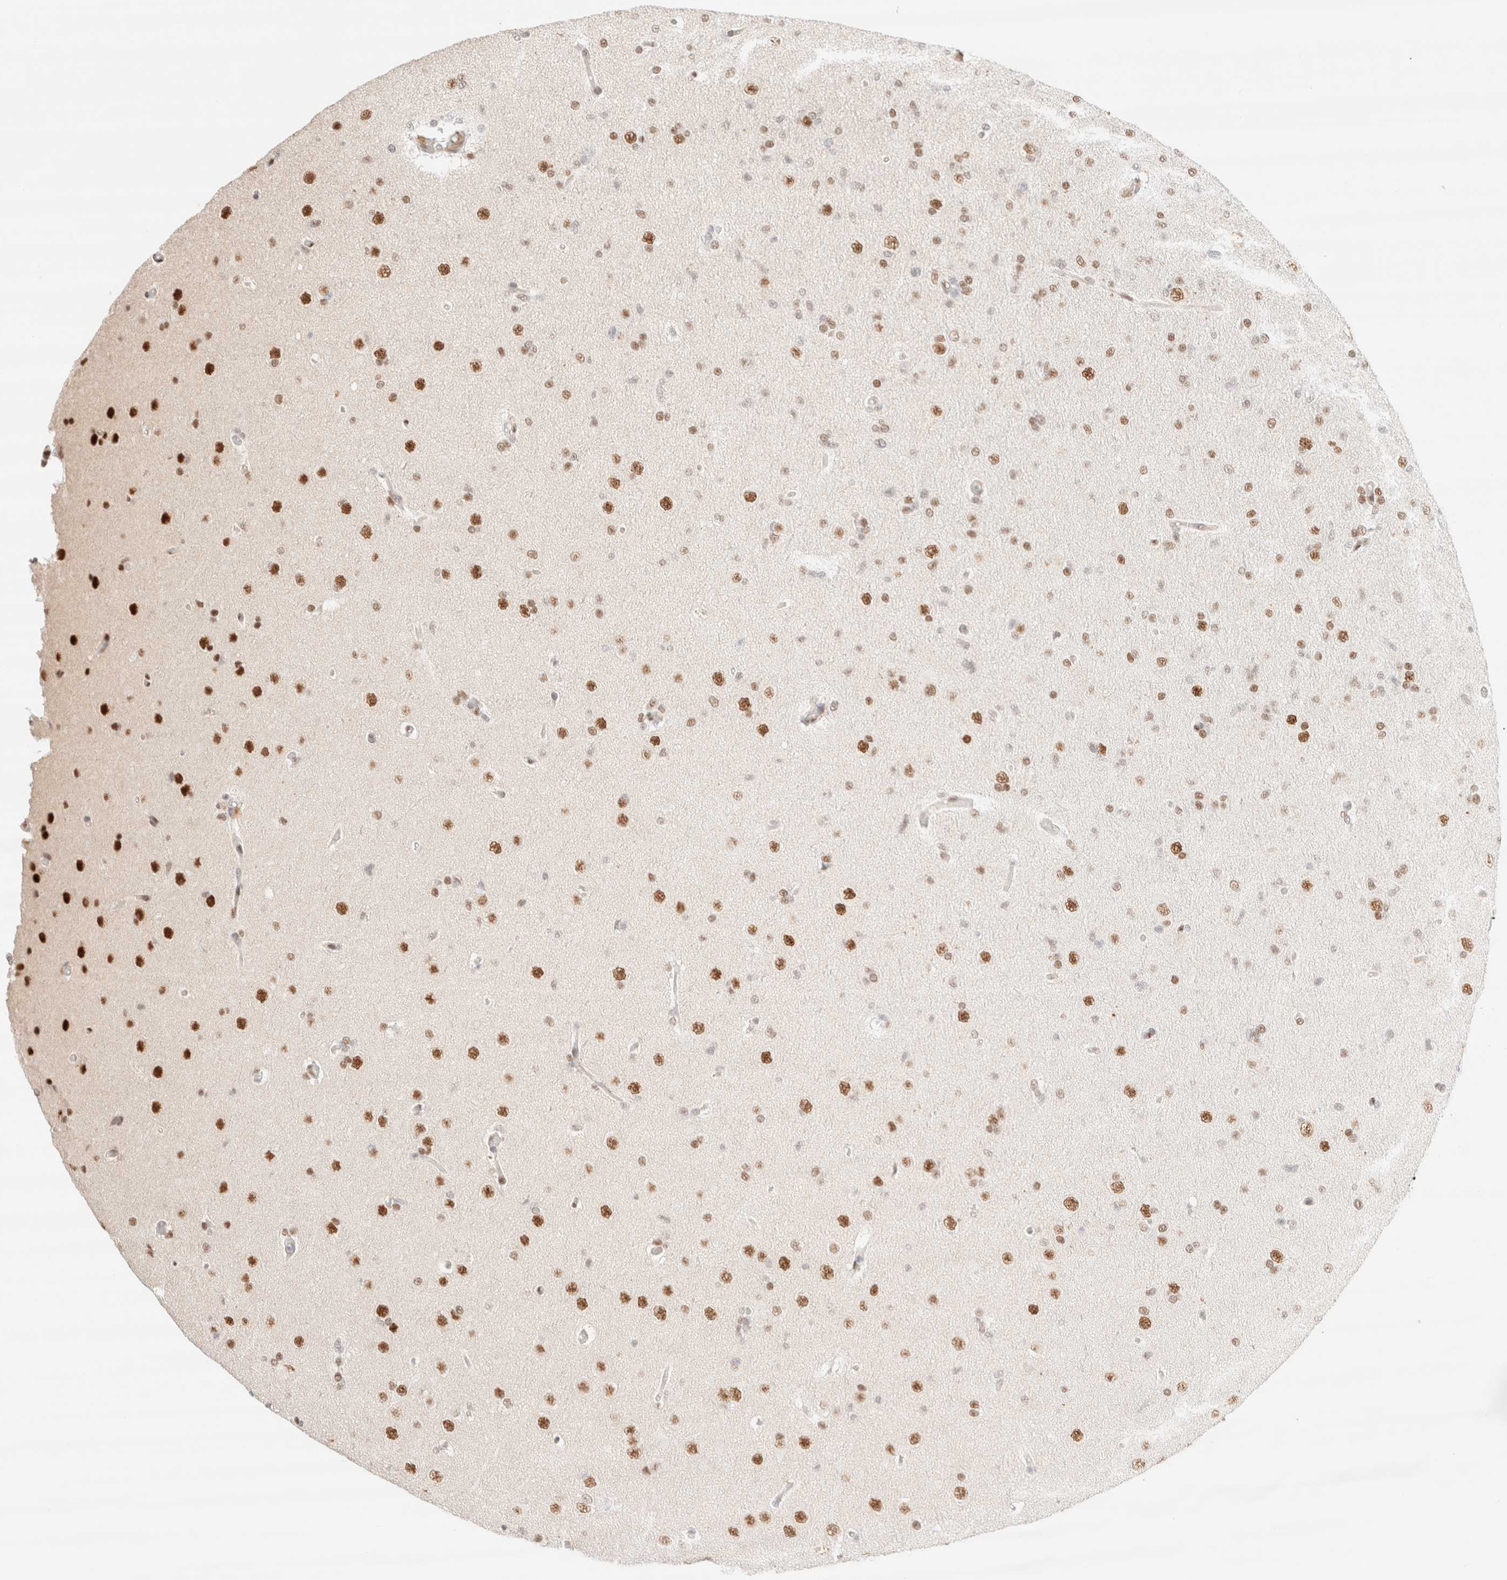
{"staining": {"intensity": "moderate", "quantity": ">75%", "location": "nuclear"}, "tissue": "glioma", "cell_type": "Tumor cells", "image_type": "cancer", "snomed": [{"axis": "morphology", "description": "Glioma, malignant, High grade"}, {"axis": "topography", "description": "Cerebral cortex"}], "caption": "Malignant glioma (high-grade) stained with DAB (3,3'-diaminobenzidine) immunohistochemistry (IHC) displays medium levels of moderate nuclear expression in about >75% of tumor cells.", "gene": "CIC", "patient": {"sex": "female", "age": 36}}